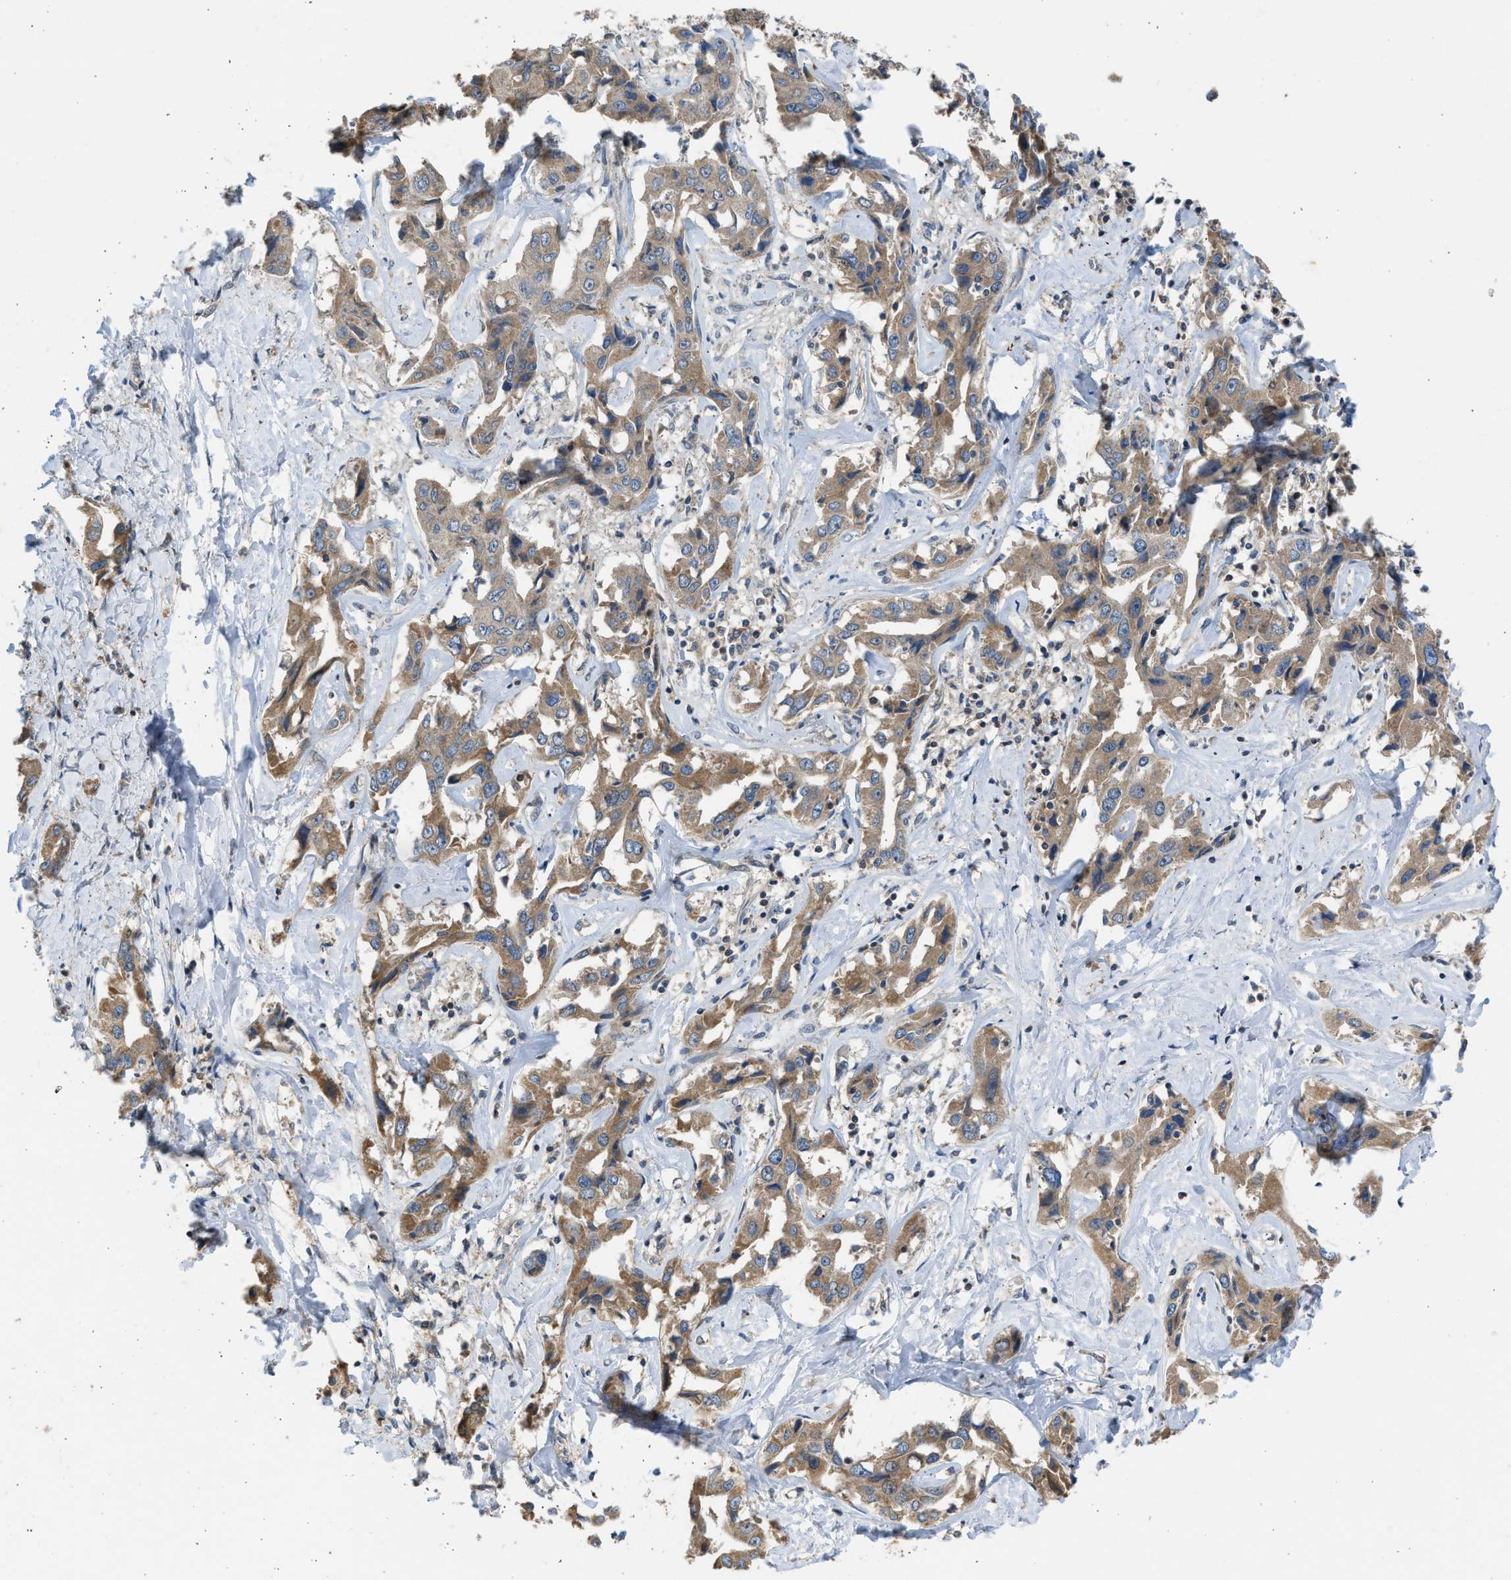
{"staining": {"intensity": "moderate", "quantity": ">75%", "location": "cytoplasmic/membranous"}, "tissue": "liver cancer", "cell_type": "Tumor cells", "image_type": "cancer", "snomed": [{"axis": "morphology", "description": "Cholangiocarcinoma"}, {"axis": "topography", "description": "Liver"}], "caption": "Protein staining by IHC shows moderate cytoplasmic/membranous staining in about >75% of tumor cells in liver cancer (cholangiocarcinoma).", "gene": "CYP1A1", "patient": {"sex": "male", "age": 59}}